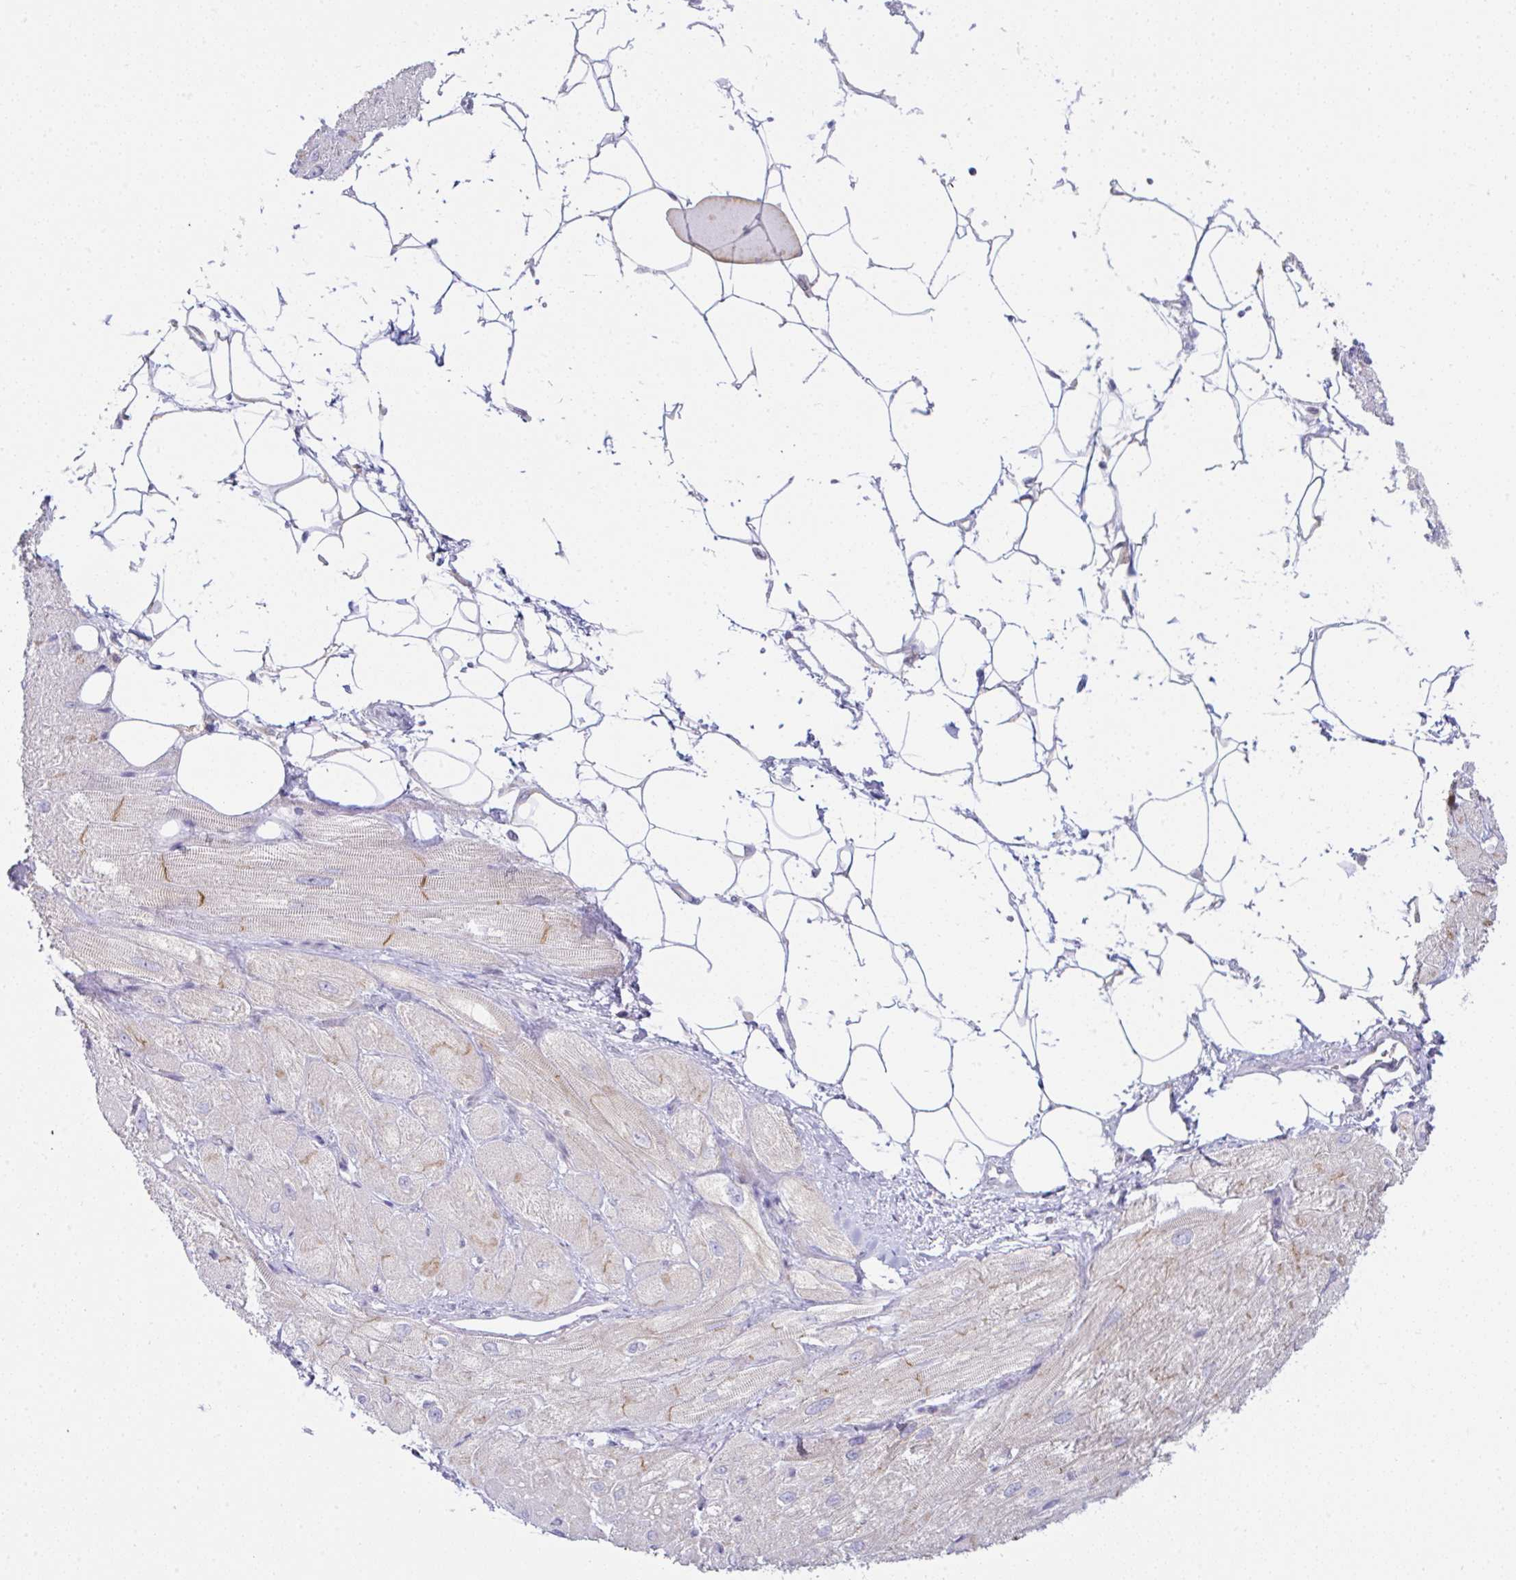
{"staining": {"intensity": "weak", "quantity": ">75%", "location": "cytoplasmic/membranous"}, "tissue": "heart muscle", "cell_type": "Cardiomyocytes", "image_type": "normal", "snomed": [{"axis": "morphology", "description": "Normal tissue, NOS"}, {"axis": "topography", "description": "Heart"}], "caption": "Weak cytoplasmic/membranous expression for a protein is identified in approximately >75% of cardiomyocytes of benign heart muscle using IHC.", "gene": "DERL2", "patient": {"sex": "male", "age": 62}}